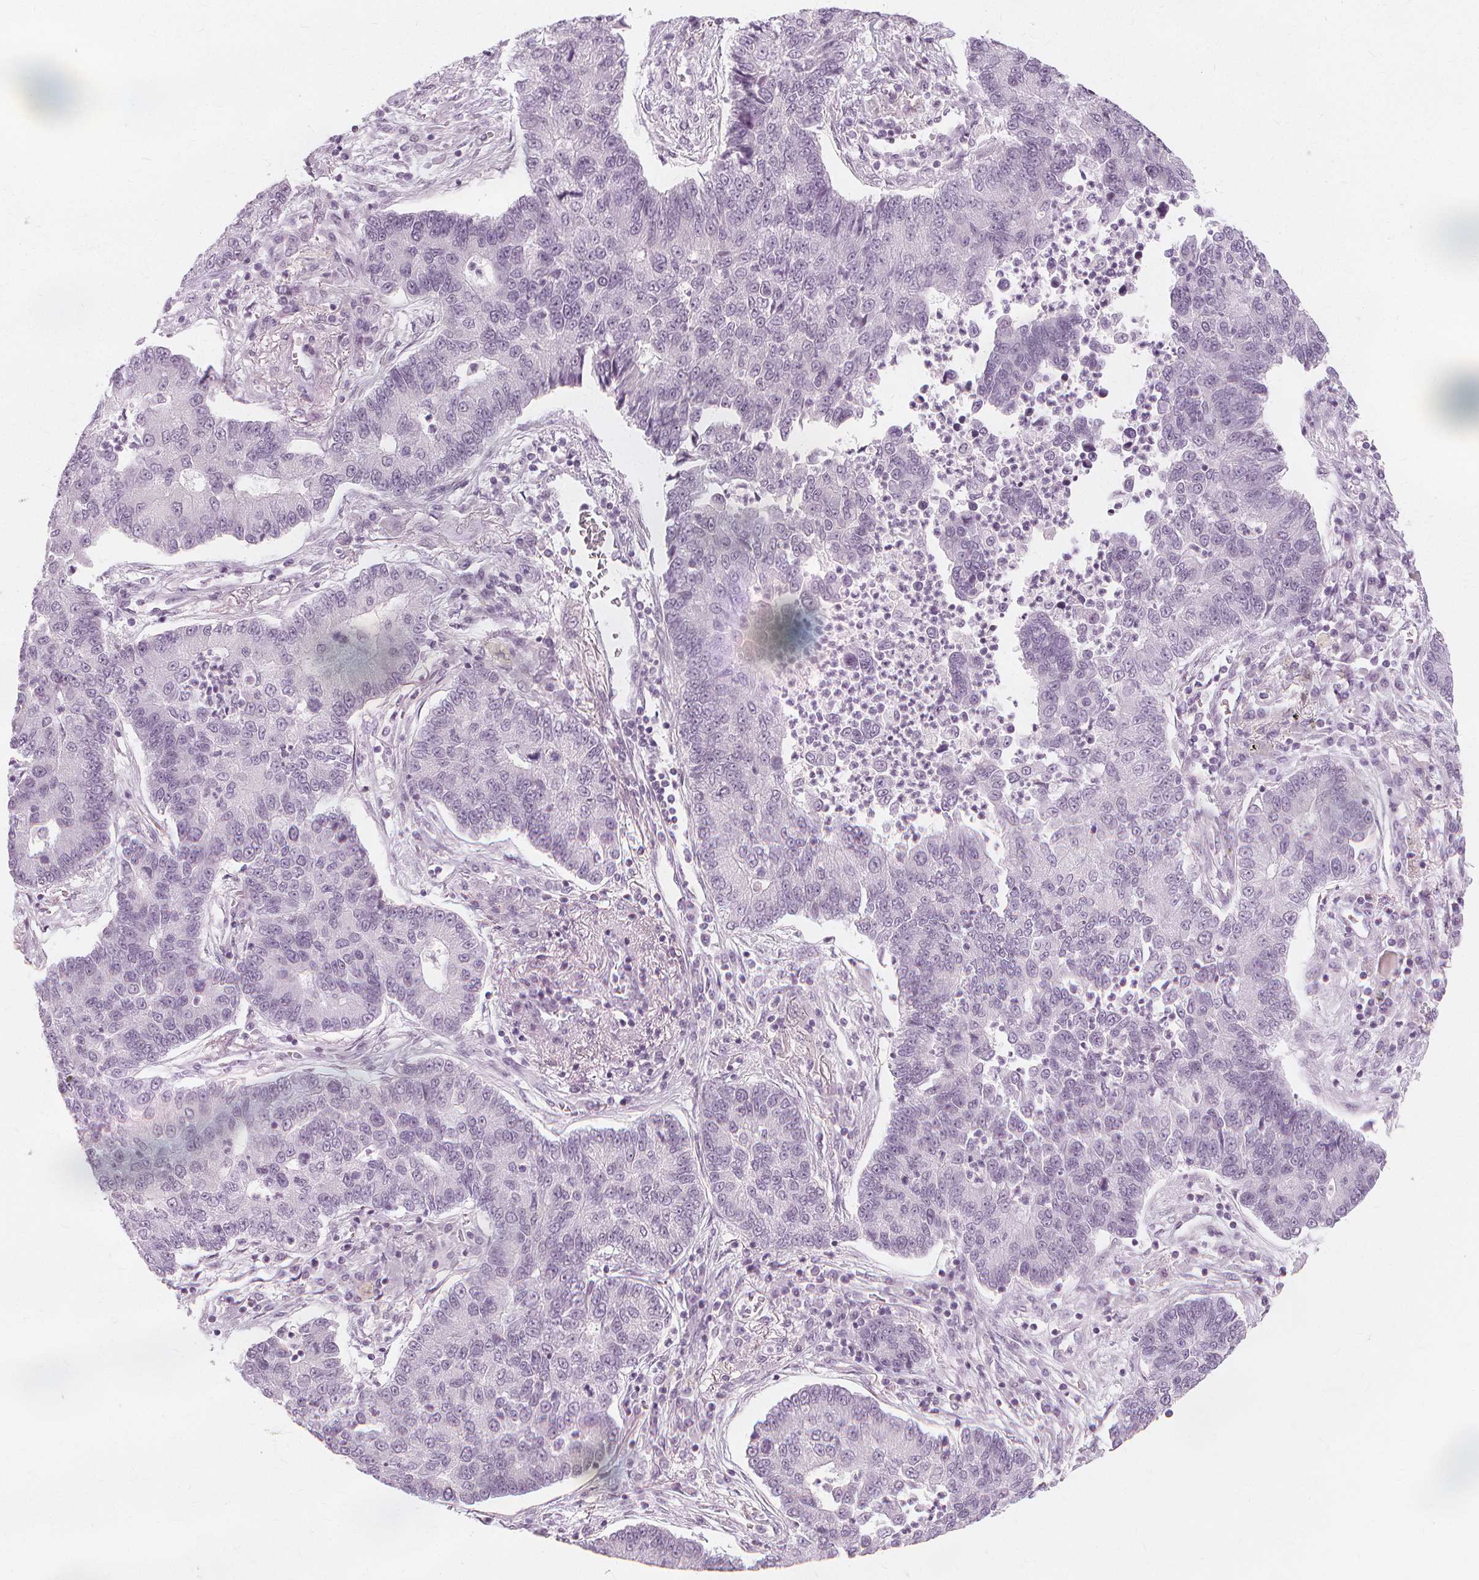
{"staining": {"intensity": "negative", "quantity": "none", "location": "none"}, "tissue": "lung cancer", "cell_type": "Tumor cells", "image_type": "cancer", "snomed": [{"axis": "morphology", "description": "Adenocarcinoma, NOS"}, {"axis": "topography", "description": "Lung"}], "caption": "Human lung cancer stained for a protein using immunohistochemistry demonstrates no staining in tumor cells.", "gene": "NXPE1", "patient": {"sex": "female", "age": 57}}